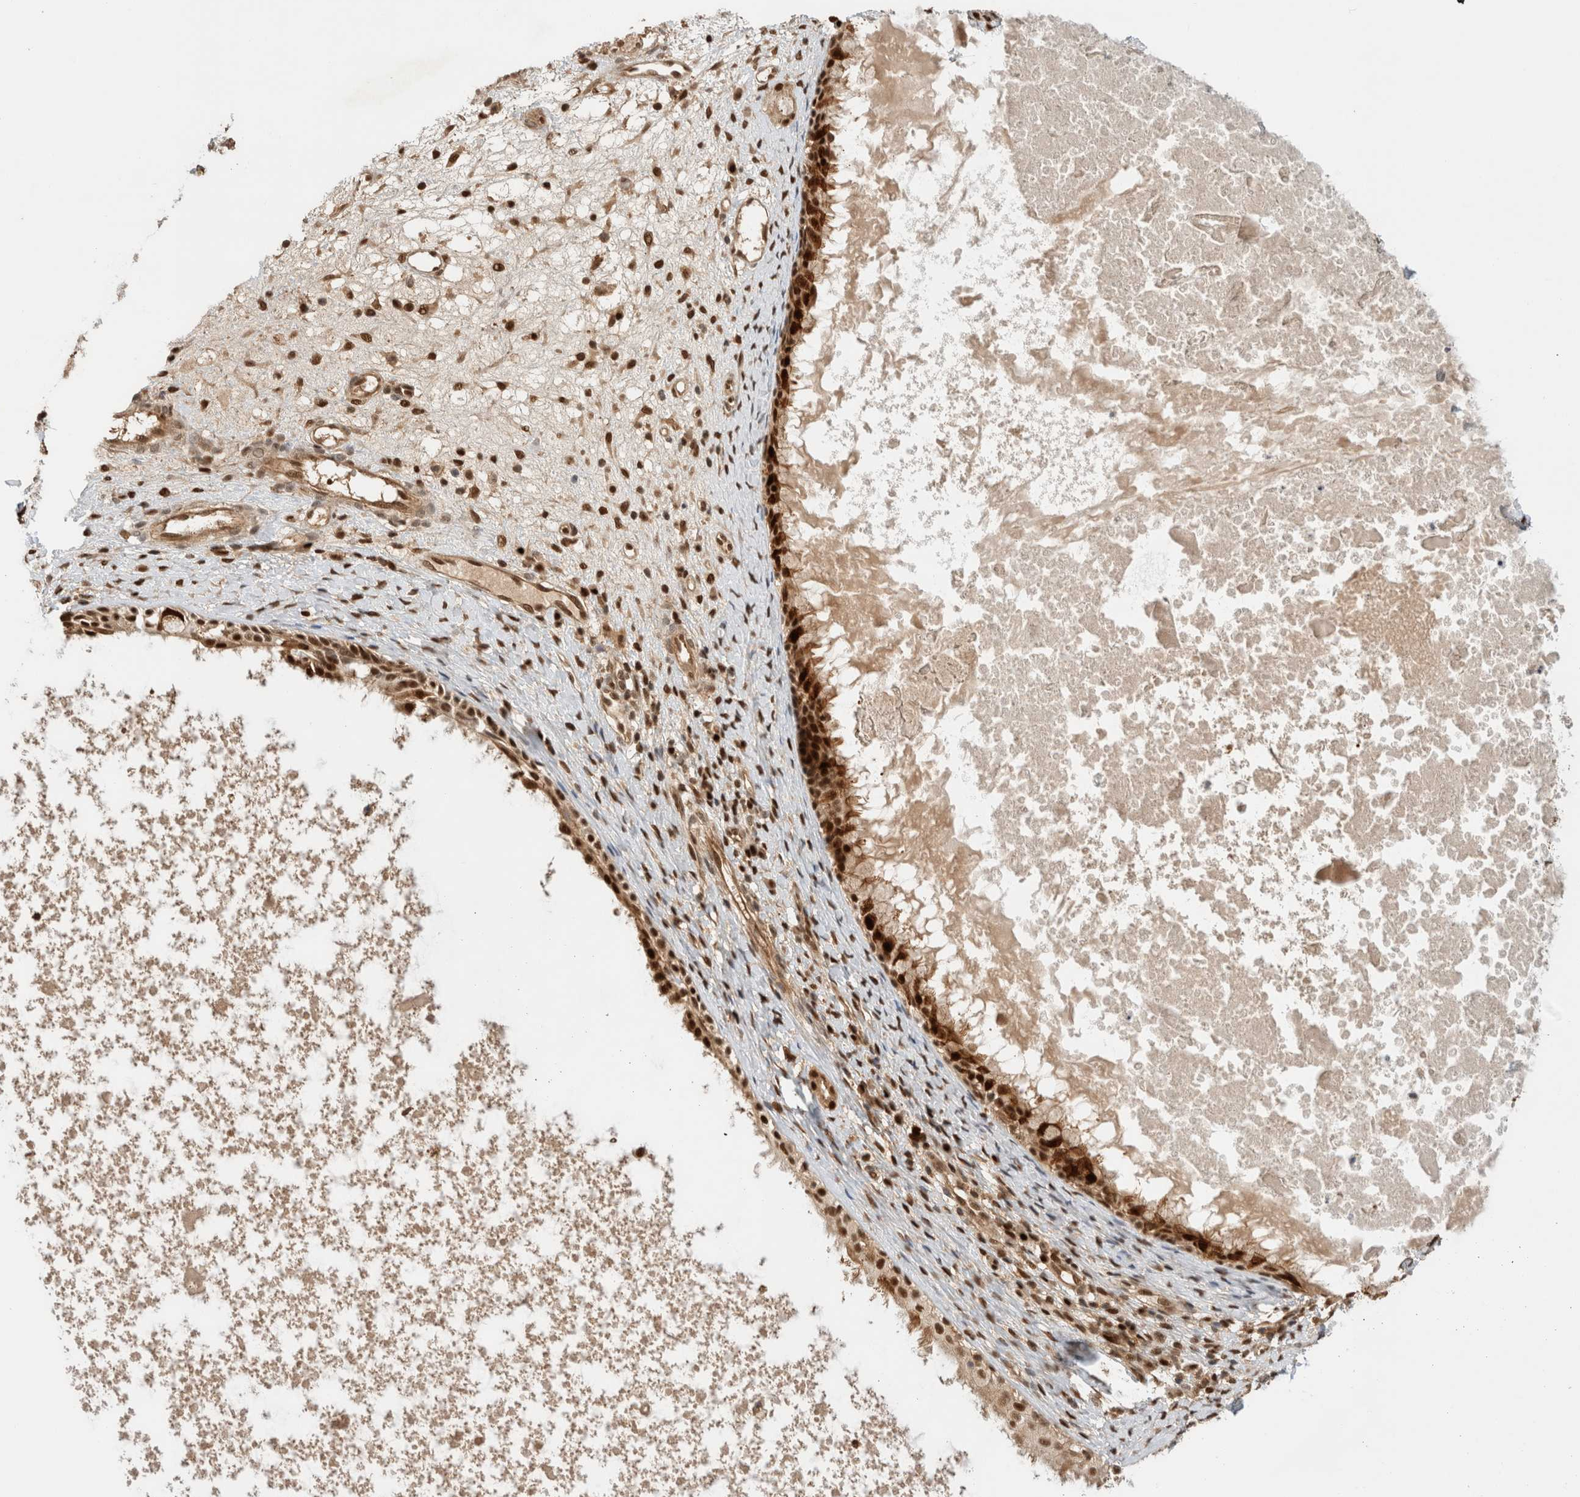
{"staining": {"intensity": "strong", "quantity": ">75%", "location": "cytoplasmic/membranous,nuclear"}, "tissue": "nasopharynx", "cell_type": "Respiratory epithelial cells", "image_type": "normal", "snomed": [{"axis": "morphology", "description": "Normal tissue, NOS"}, {"axis": "topography", "description": "Nasopharynx"}], "caption": "This photomicrograph reveals IHC staining of benign nasopharynx, with high strong cytoplasmic/membranous,nuclear positivity in about >75% of respiratory epithelial cells.", "gene": "SNRNP40", "patient": {"sex": "male", "age": 22}}